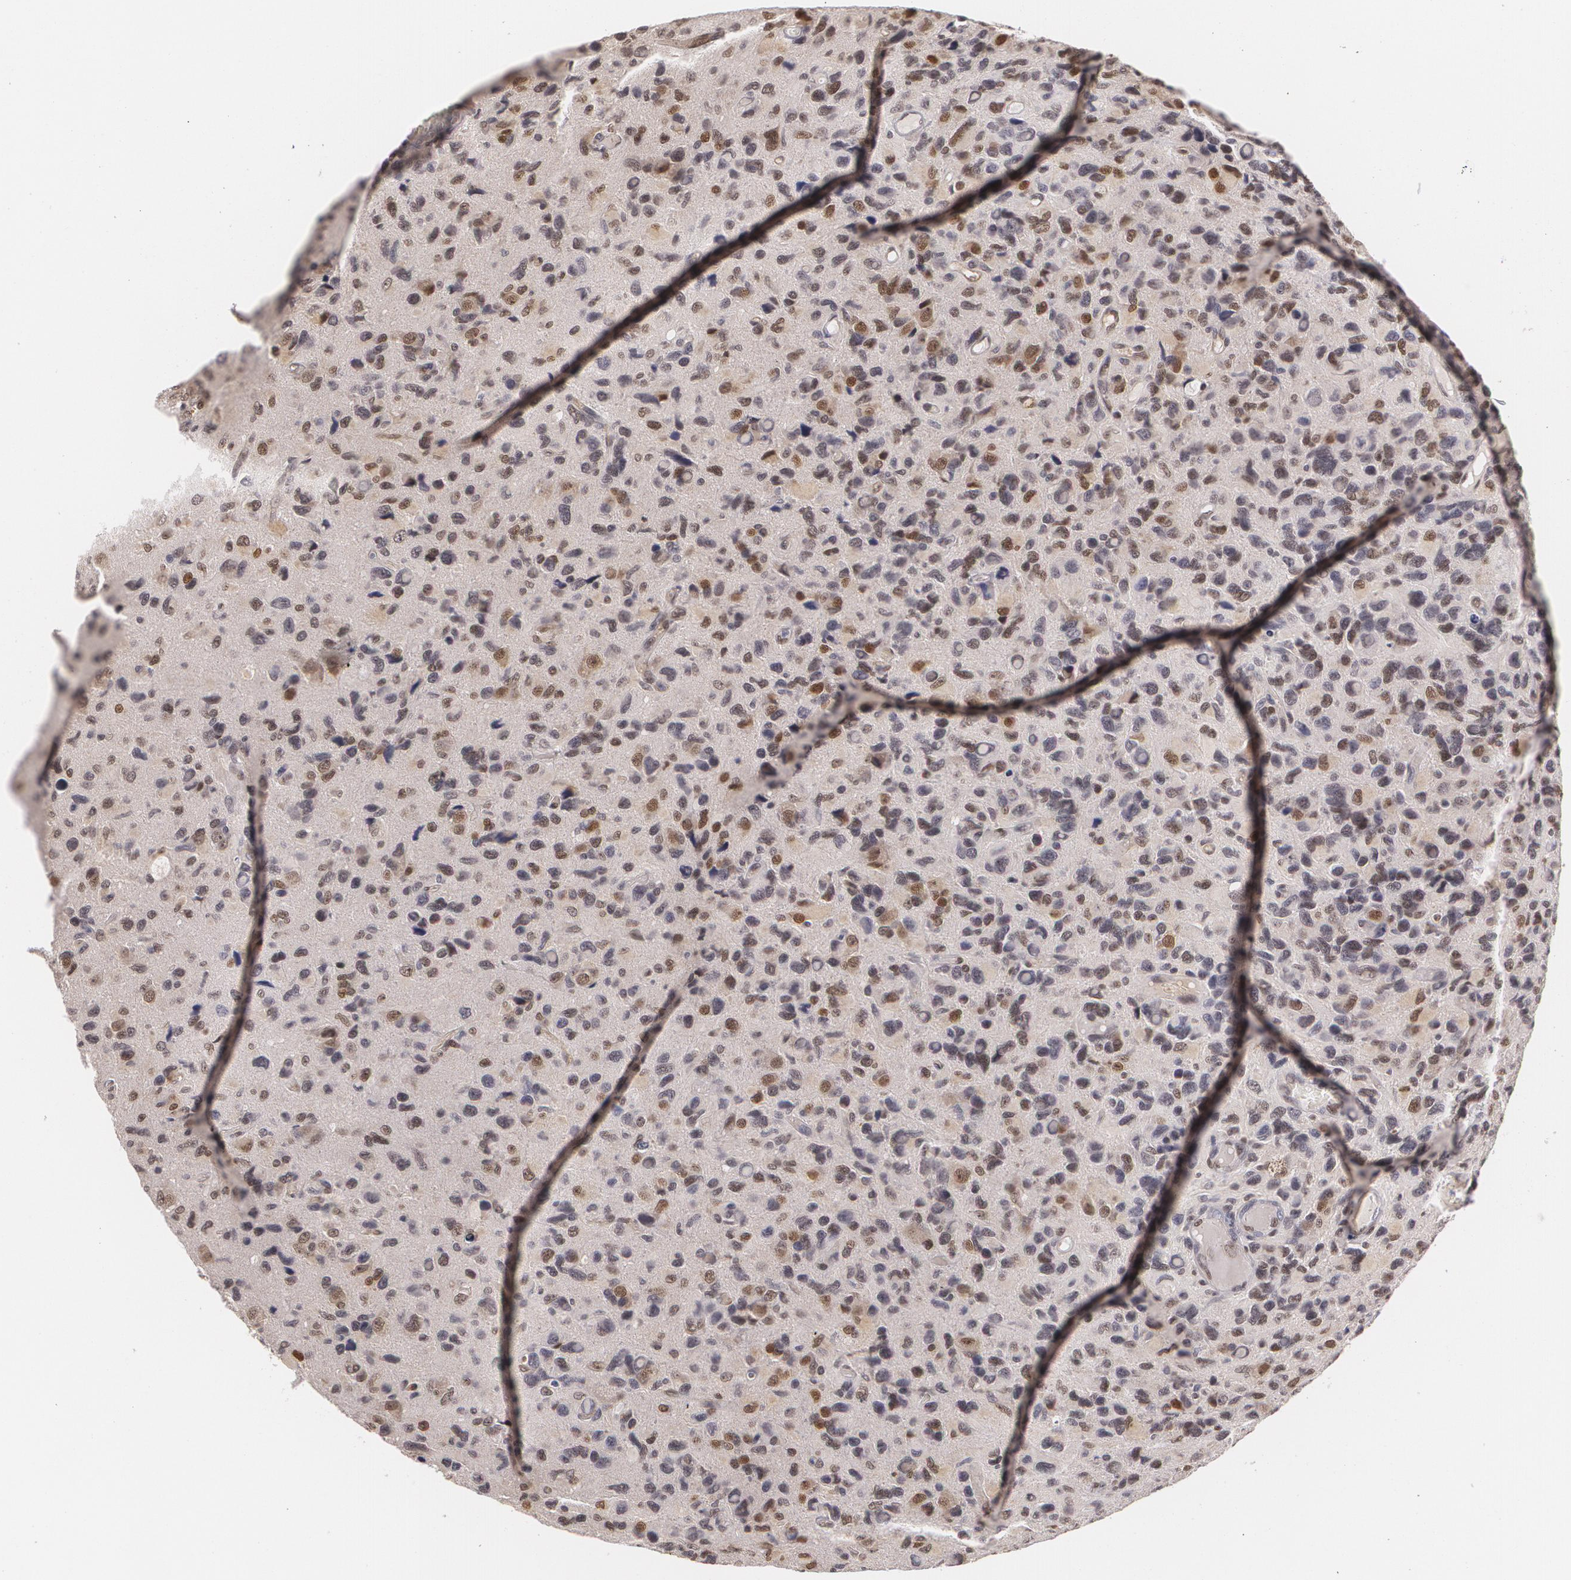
{"staining": {"intensity": "moderate", "quantity": "<25%", "location": "nuclear"}, "tissue": "glioma", "cell_type": "Tumor cells", "image_type": "cancer", "snomed": [{"axis": "morphology", "description": "Glioma, malignant, High grade"}, {"axis": "topography", "description": "Brain"}], "caption": "IHC (DAB) staining of human glioma reveals moderate nuclear protein expression in about <25% of tumor cells. The staining was performed using DAB to visualize the protein expression in brown, while the nuclei were stained in blue with hematoxylin (Magnification: 20x).", "gene": "ZBTB16", "patient": {"sex": "male", "age": 77}}